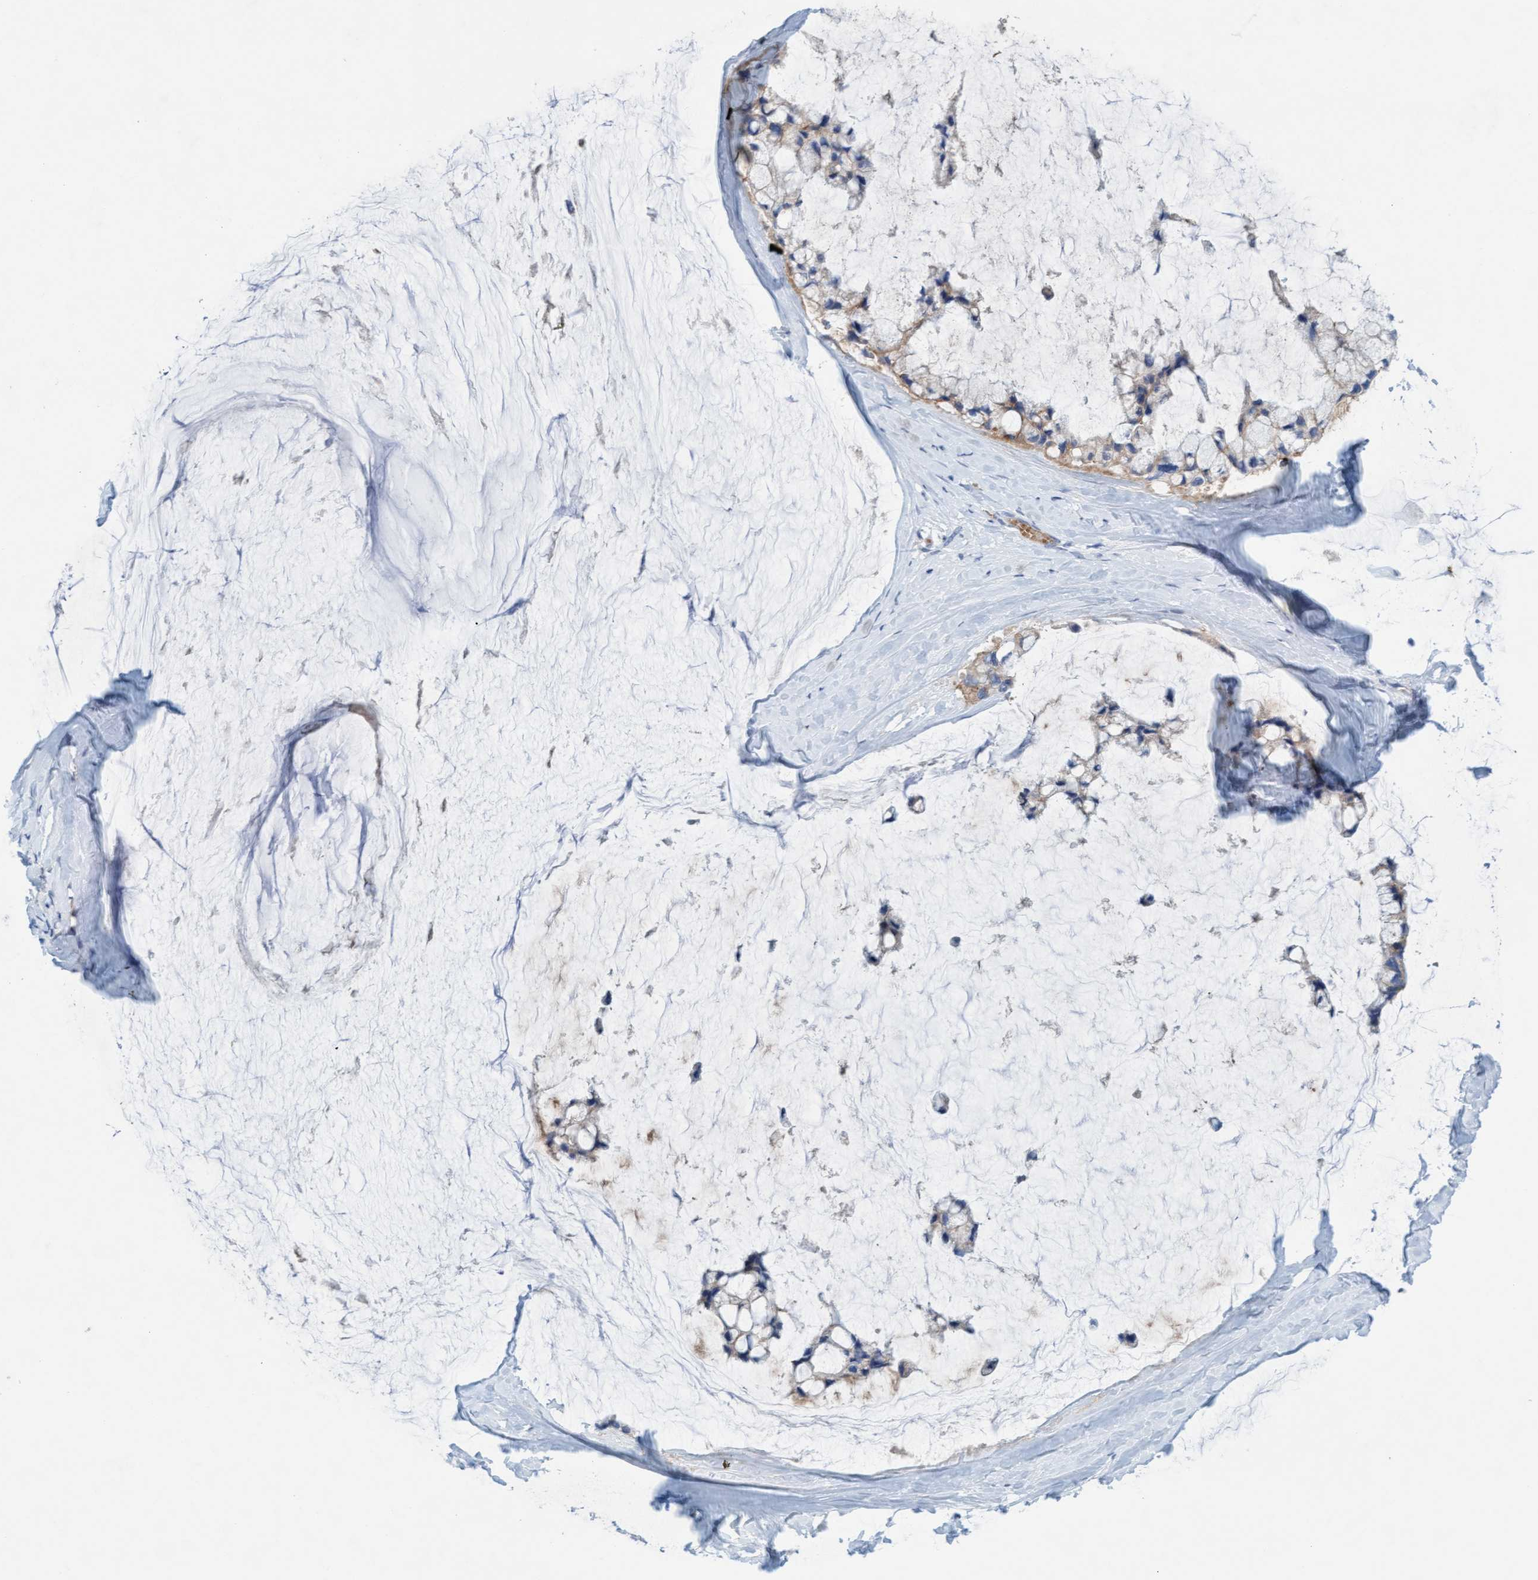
{"staining": {"intensity": "moderate", "quantity": ">75%", "location": "cytoplasmic/membranous"}, "tissue": "ovarian cancer", "cell_type": "Tumor cells", "image_type": "cancer", "snomed": [{"axis": "morphology", "description": "Cystadenocarcinoma, mucinous, NOS"}, {"axis": "topography", "description": "Ovary"}], "caption": "Immunohistochemical staining of ovarian cancer (mucinous cystadenocarcinoma) exhibits medium levels of moderate cytoplasmic/membranous protein expression in about >75% of tumor cells.", "gene": "SIGIRR", "patient": {"sex": "female", "age": 39}}